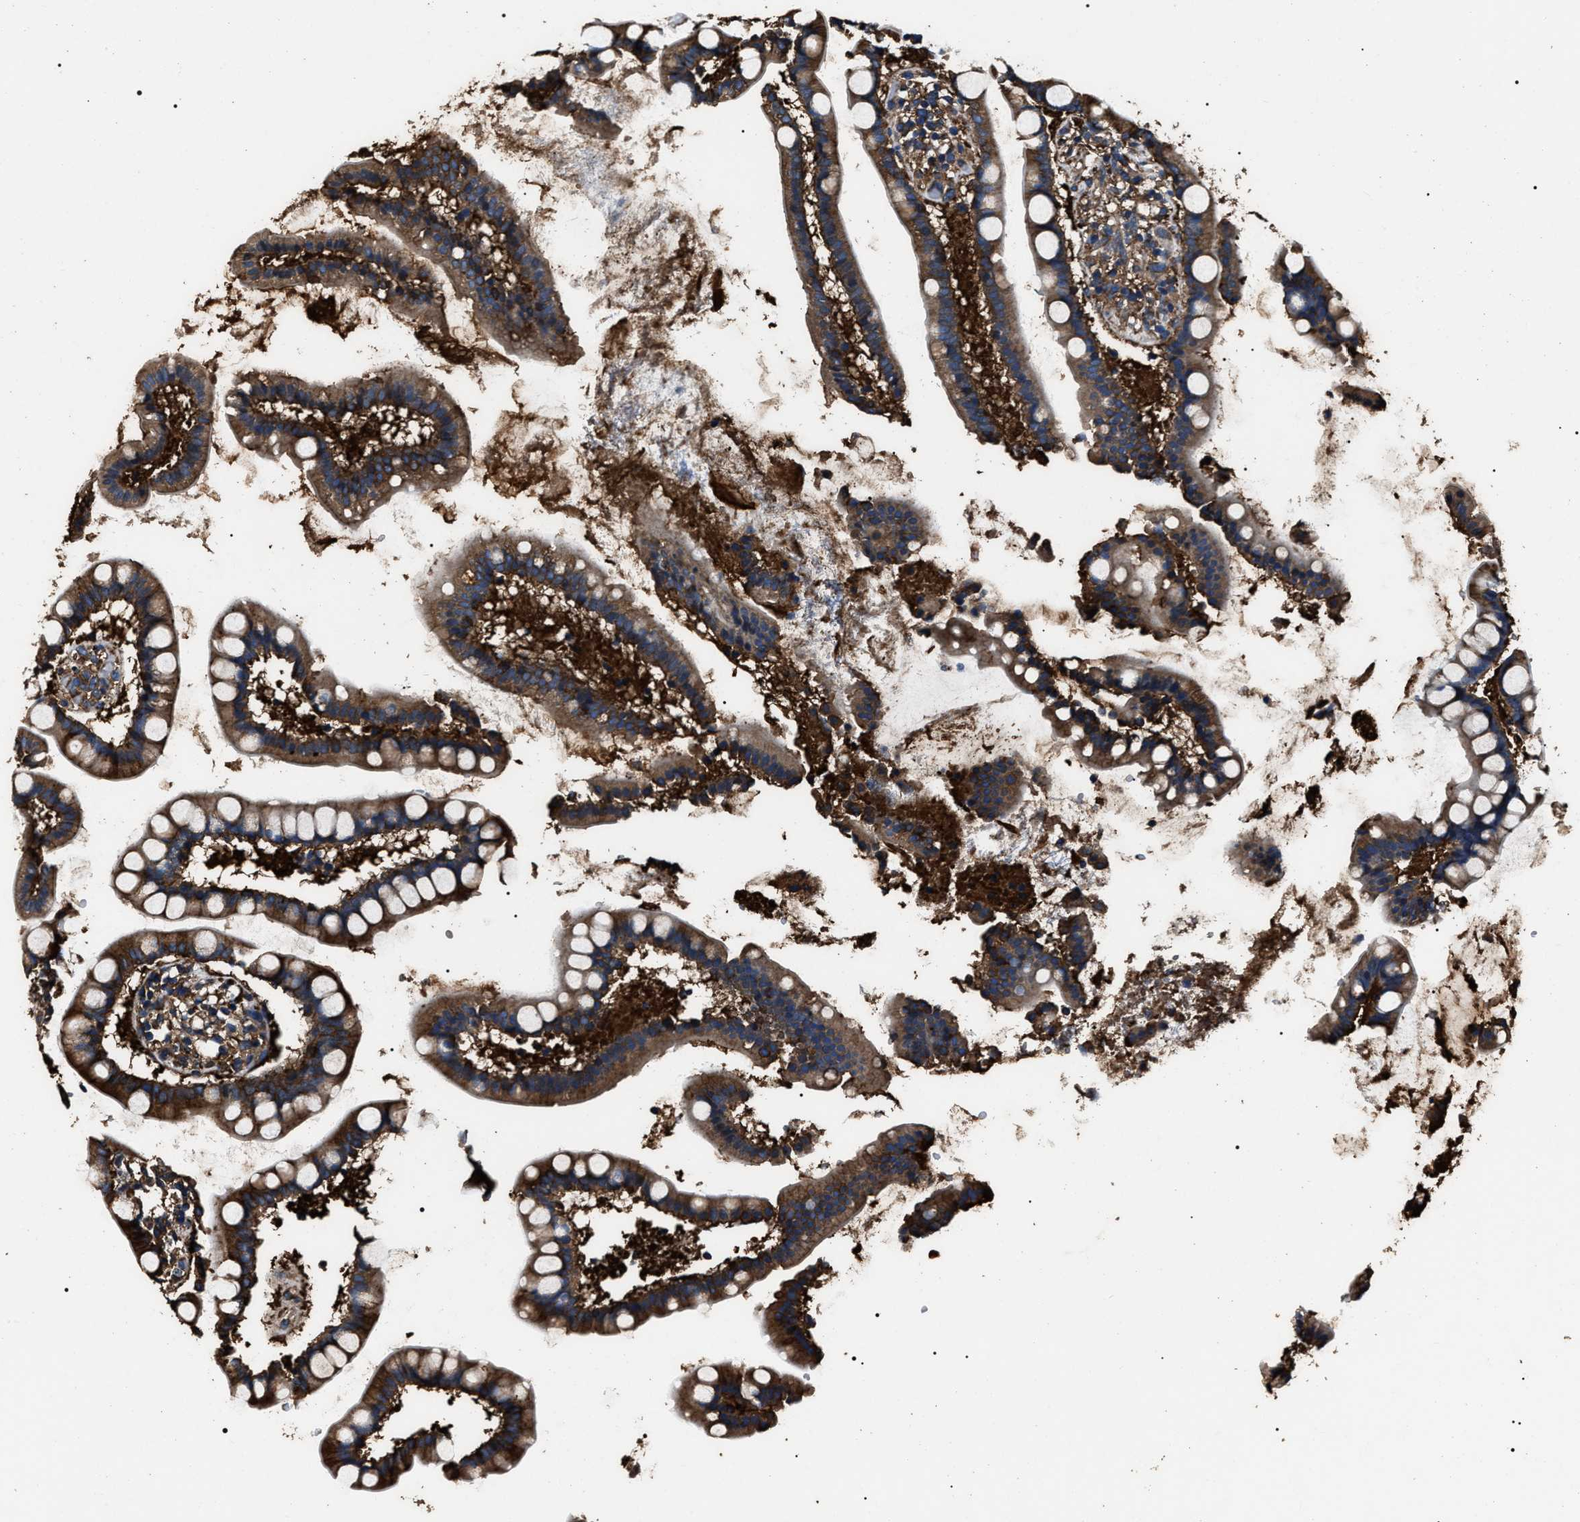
{"staining": {"intensity": "strong", "quantity": ">75%", "location": "cytoplasmic/membranous"}, "tissue": "small intestine", "cell_type": "Glandular cells", "image_type": "normal", "snomed": [{"axis": "morphology", "description": "Normal tissue, NOS"}, {"axis": "topography", "description": "Small intestine"}], "caption": "This photomicrograph demonstrates immunohistochemistry (IHC) staining of unremarkable small intestine, with high strong cytoplasmic/membranous staining in about >75% of glandular cells.", "gene": "HSCB", "patient": {"sex": "female", "age": 84}}